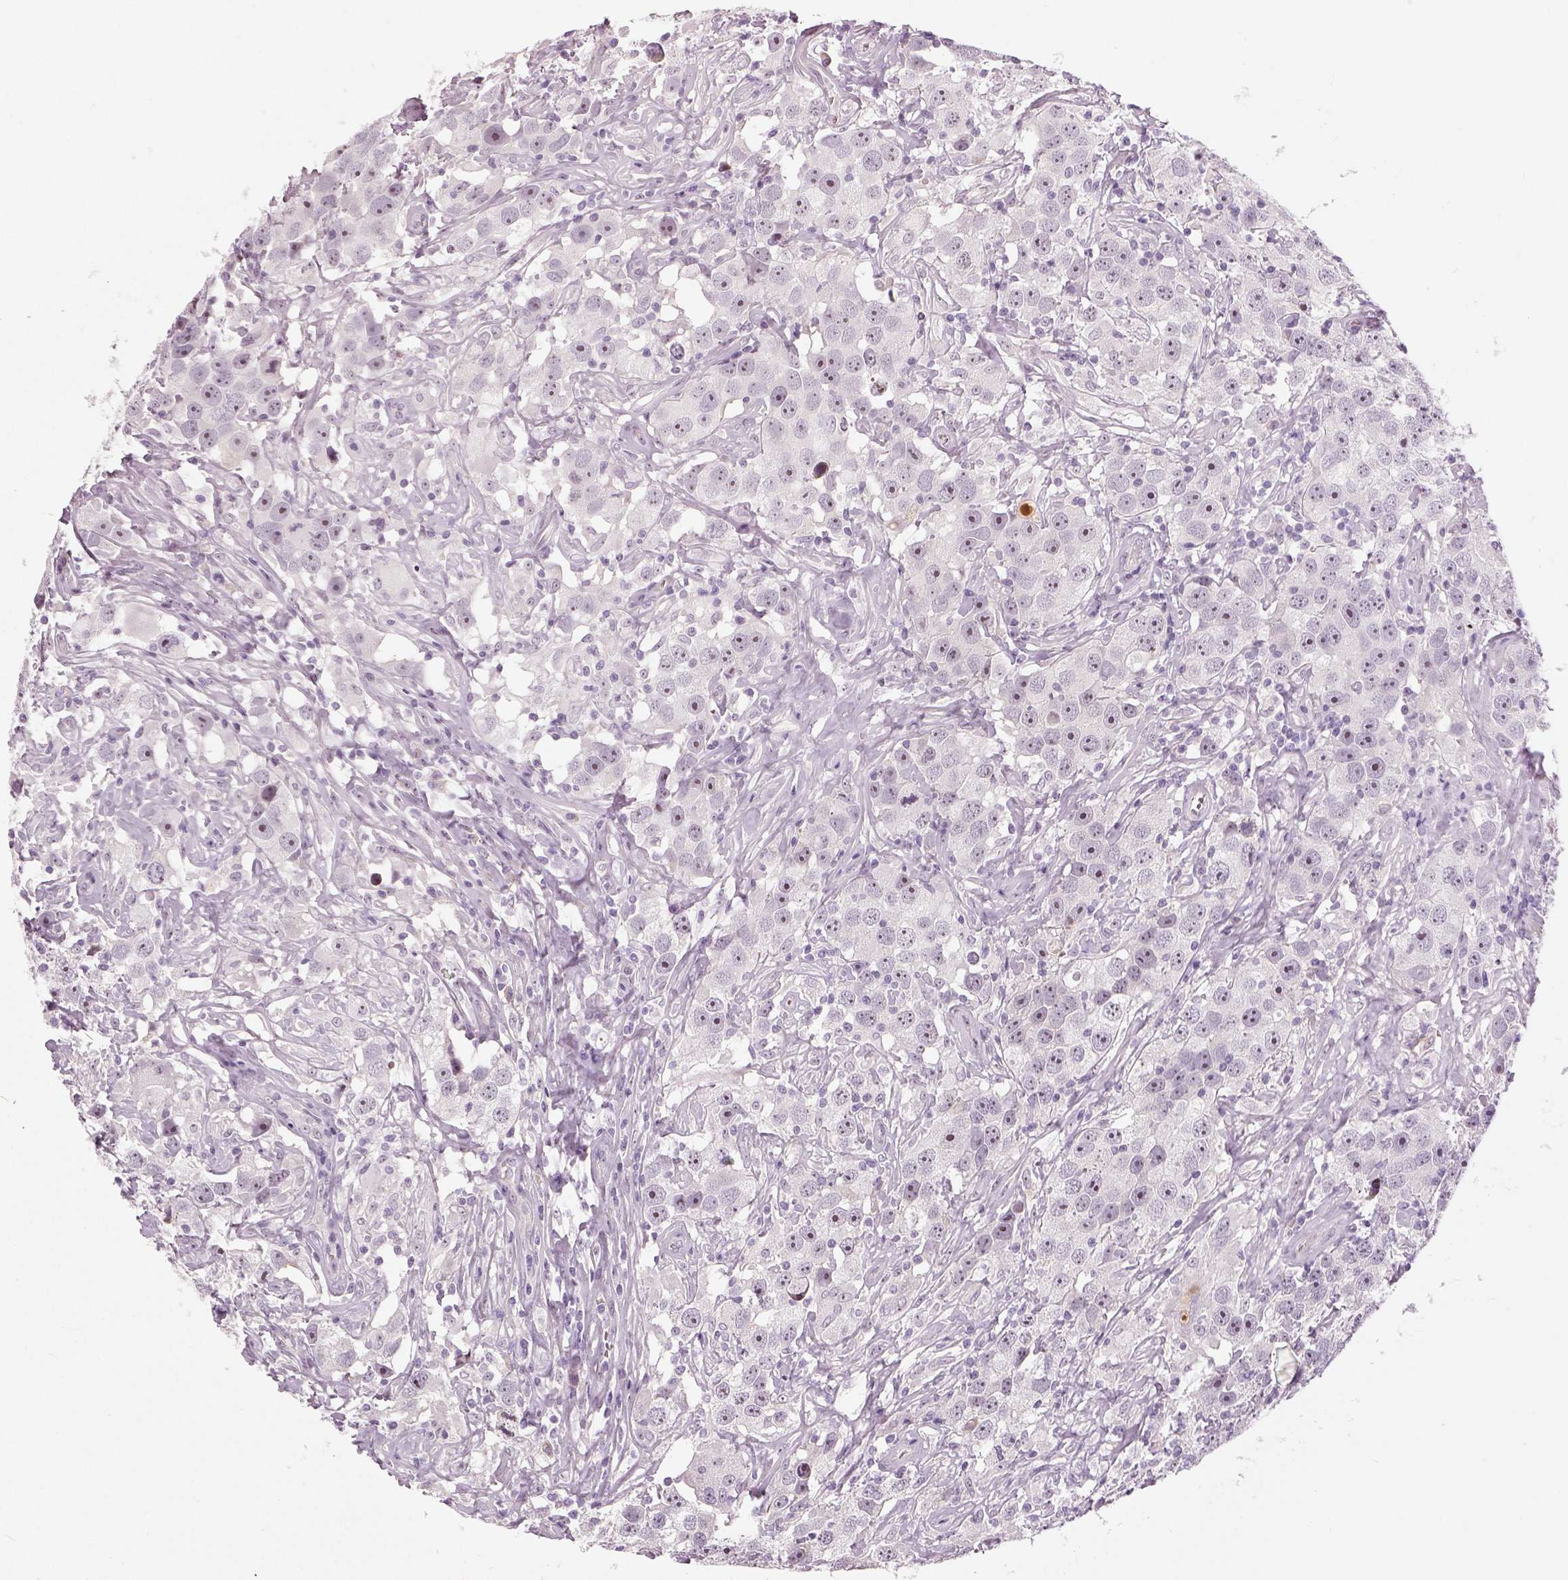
{"staining": {"intensity": "weak", "quantity": "<25%", "location": "nuclear"}, "tissue": "testis cancer", "cell_type": "Tumor cells", "image_type": "cancer", "snomed": [{"axis": "morphology", "description": "Seminoma, NOS"}, {"axis": "topography", "description": "Testis"}], "caption": "A micrograph of human testis seminoma is negative for staining in tumor cells.", "gene": "NECAB1", "patient": {"sex": "male", "age": 49}}